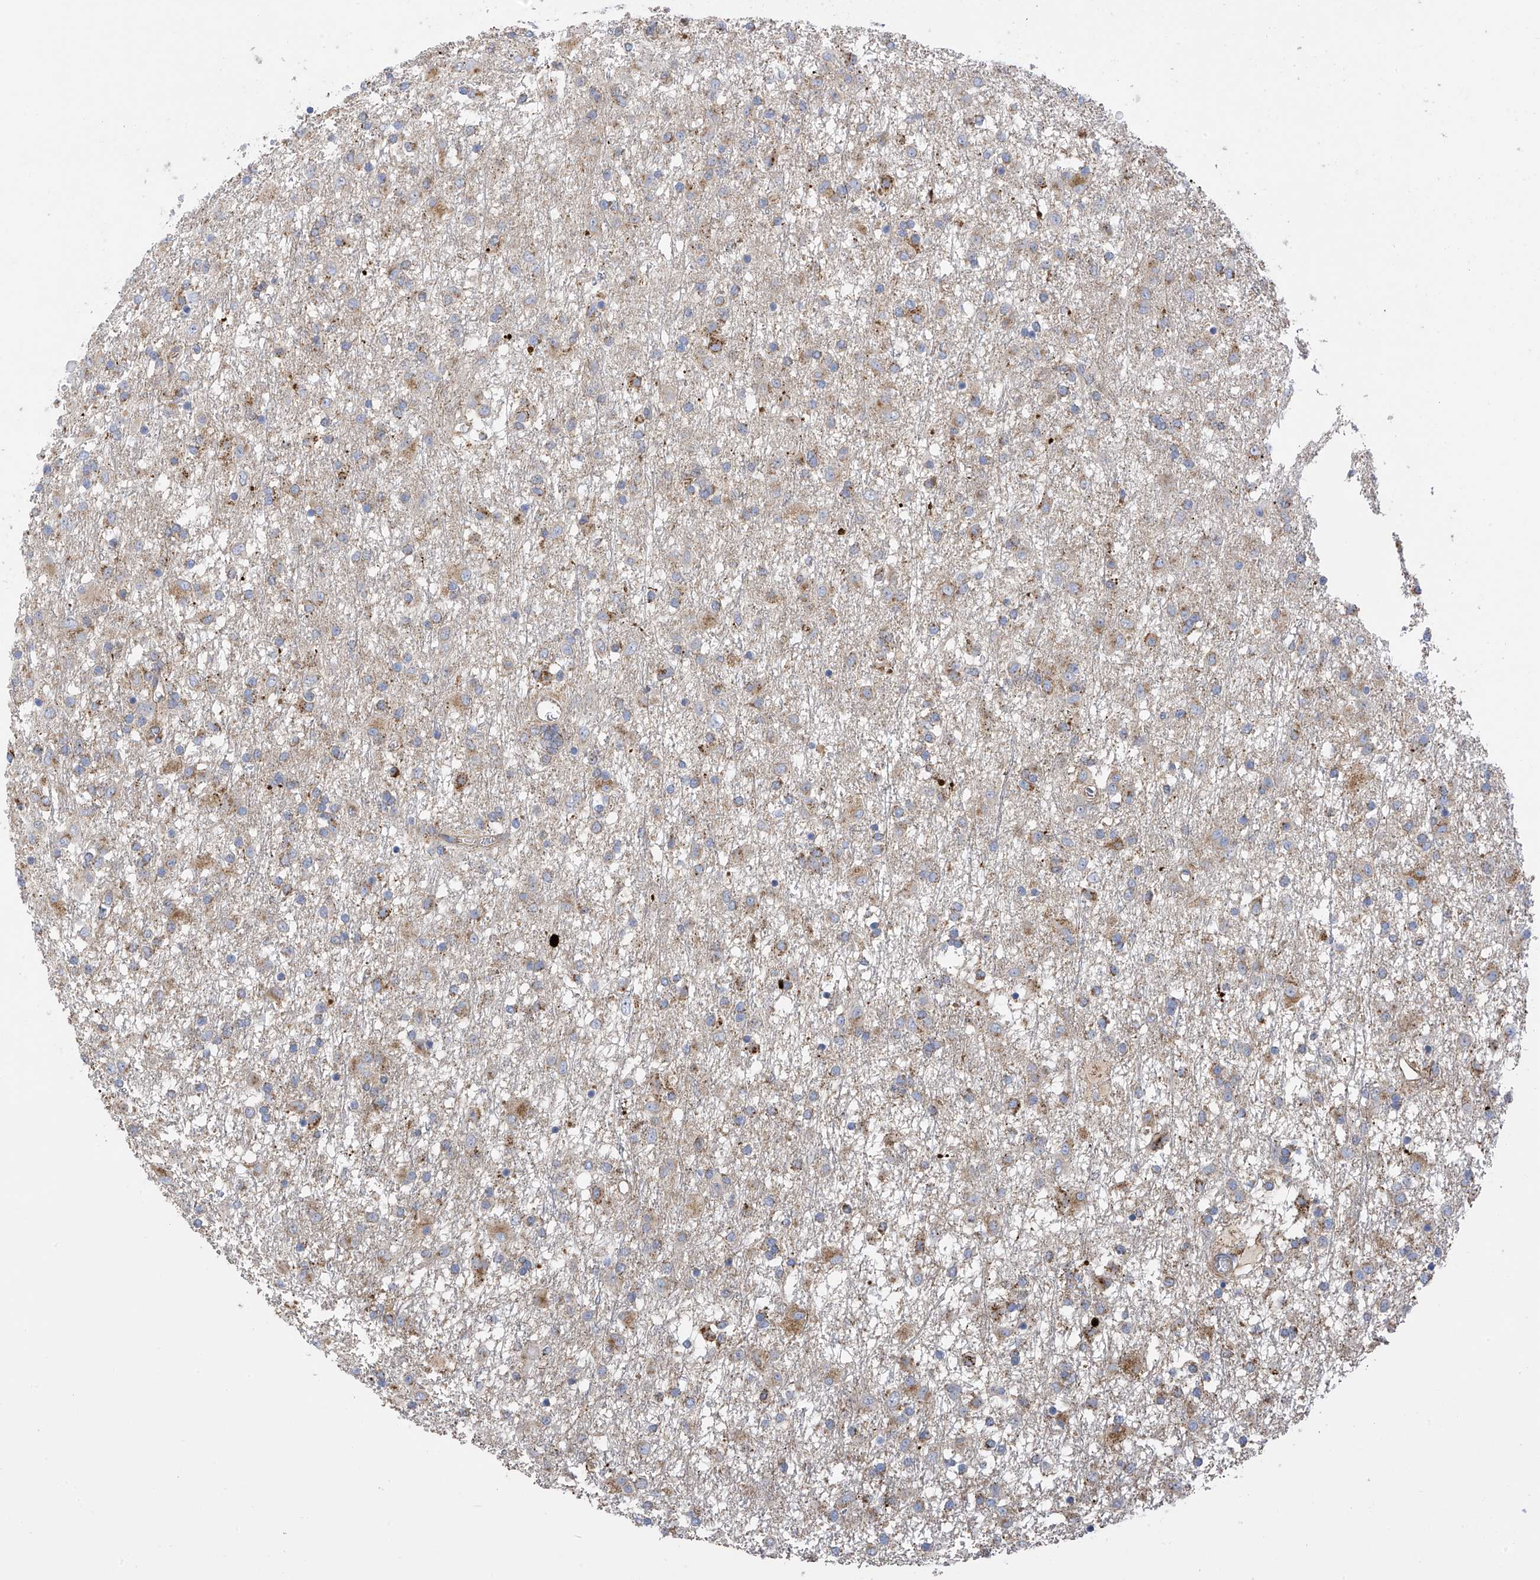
{"staining": {"intensity": "moderate", "quantity": "<25%", "location": "cytoplasmic/membranous"}, "tissue": "glioma", "cell_type": "Tumor cells", "image_type": "cancer", "snomed": [{"axis": "morphology", "description": "Glioma, malignant, Low grade"}, {"axis": "topography", "description": "Brain"}], "caption": "This is a histology image of IHC staining of malignant glioma (low-grade), which shows moderate staining in the cytoplasmic/membranous of tumor cells.", "gene": "ITM2B", "patient": {"sex": "male", "age": 65}}